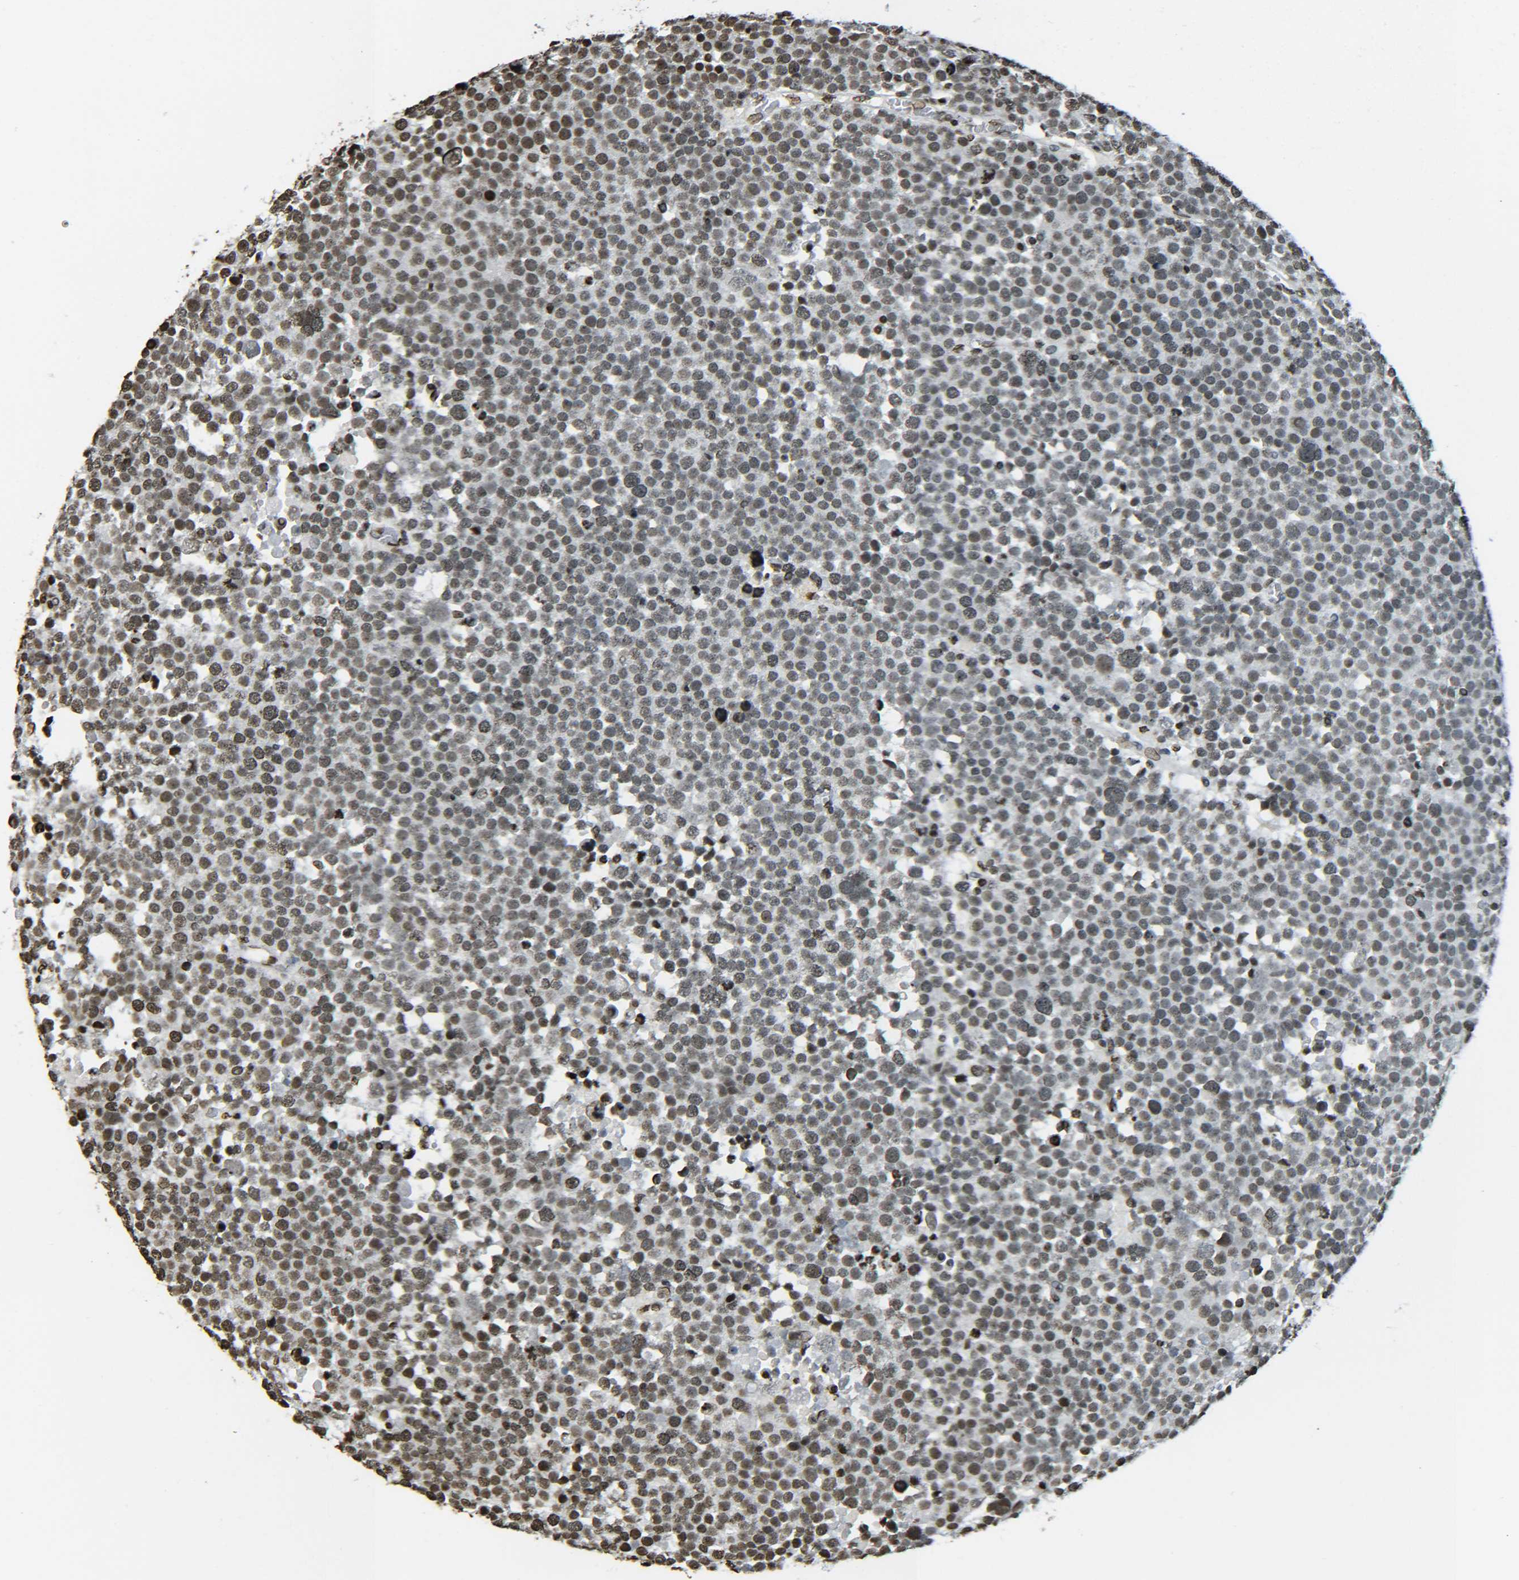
{"staining": {"intensity": "moderate", "quantity": ">75%", "location": "nuclear"}, "tissue": "testis cancer", "cell_type": "Tumor cells", "image_type": "cancer", "snomed": [{"axis": "morphology", "description": "Seminoma, NOS"}, {"axis": "topography", "description": "Testis"}], "caption": "Testis cancer stained with a protein marker displays moderate staining in tumor cells.", "gene": "H4C16", "patient": {"sex": "male", "age": 71}}